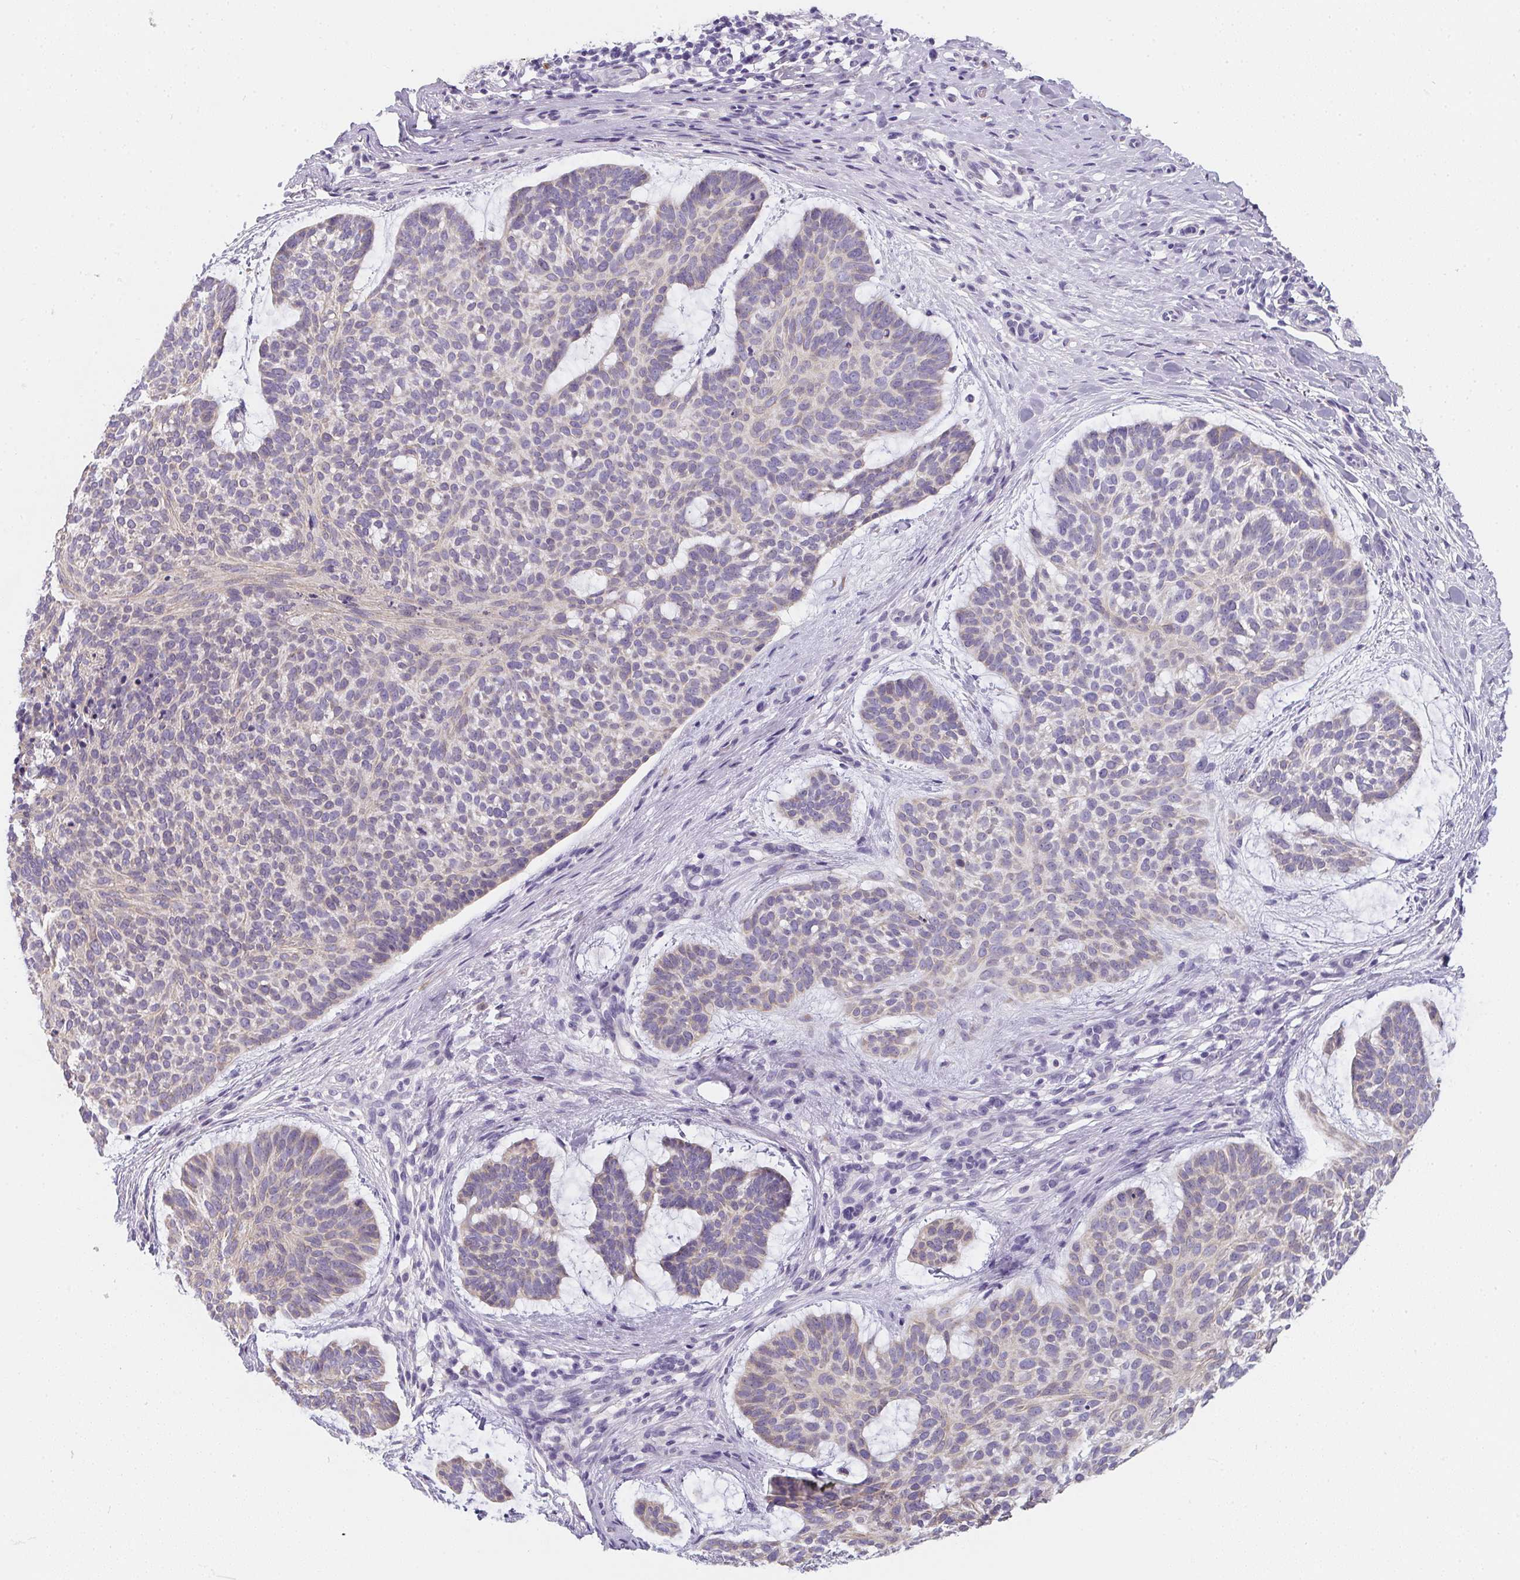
{"staining": {"intensity": "weak", "quantity": "<25%", "location": "cytoplasmic/membranous"}, "tissue": "skin cancer", "cell_type": "Tumor cells", "image_type": "cancer", "snomed": [{"axis": "morphology", "description": "Basal cell carcinoma"}, {"axis": "topography", "description": "Skin"}], "caption": "Tumor cells are negative for protein expression in human basal cell carcinoma (skin).", "gene": "MAP1A", "patient": {"sex": "male", "age": 64}}